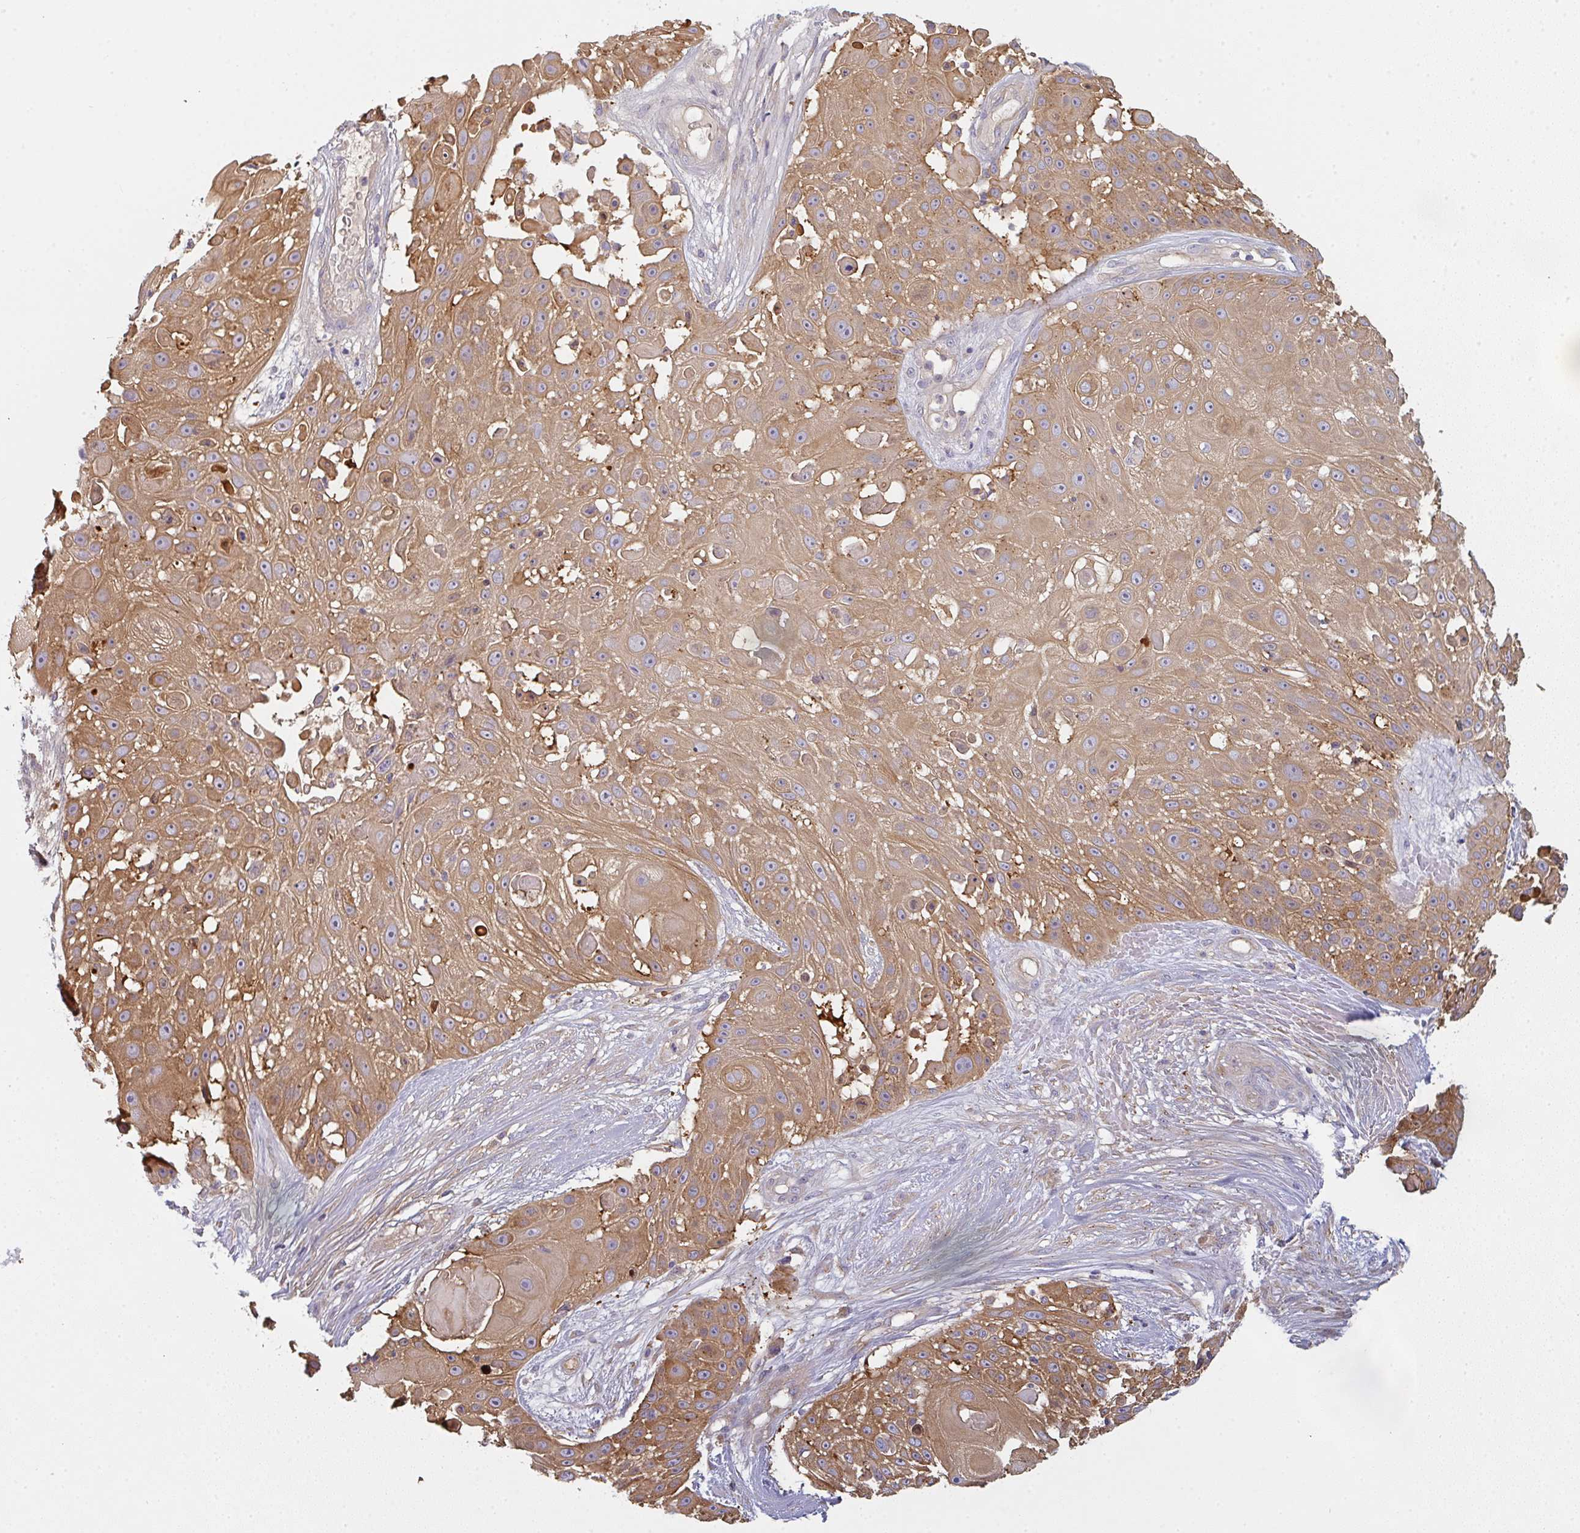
{"staining": {"intensity": "moderate", "quantity": ">75%", "location": "cytoplasmic/membranous"}, "tissue": "skin cancer", "cell_type": "Tumor cells", "image_type": "cancer", "snomed": [{"axis": "morphology", "description": "Squamous cell carcinoma, NOS"}, {"axis": "topography", "description": "Skin"}], "caption": "An immunohistochemistry (IHC) histopathology image of tumor tissue is shown. Protein staining in brown highlights moderate cytoplasmic/membranous positivity in skin cancer (squamous cell carcinoma) within tumor cells. Nuclei are stained in blue.", "gene": "SNX5", "patient": {"sex": "female", "age": 86}}